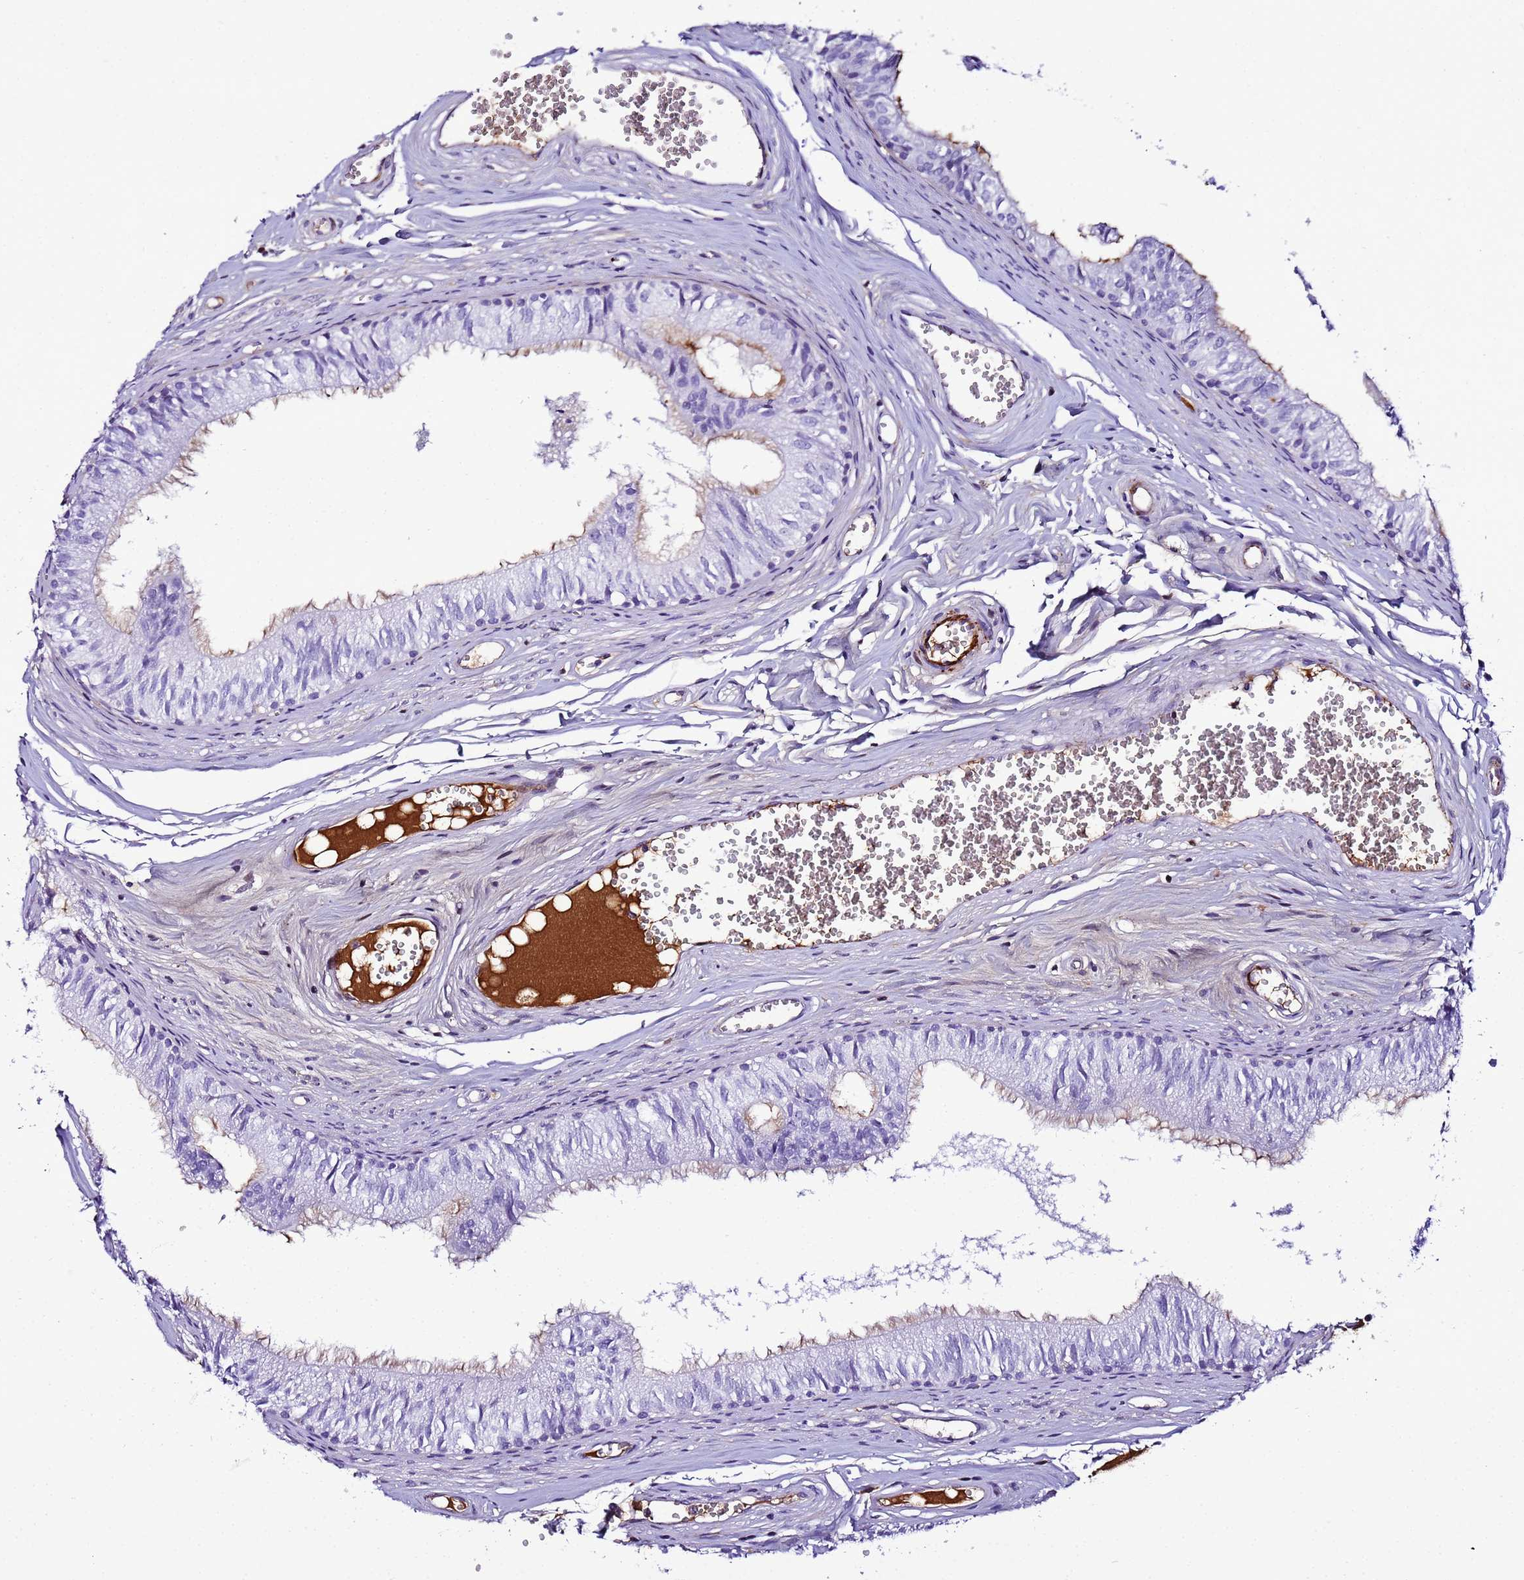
{"staining": {"intensity": "weak", "quantity": "<25%", "location": "cytoplasmic/membranous"}, "tissue": "epididymis", "cell_type": "Glandular cells", "image_type": "normal", "snomed": [{"axis": "morphology", "description": "Normal tissue, NOS"}, {"axis": "topography", "description": "Epididymis"}], "caption": "A high-resolution micrograph shows IHC staining of benign epididymis, which displays no significant expression in glandular cells.", "gene": "CFHR1", "patient": {"sex": "male", "age": 36}}